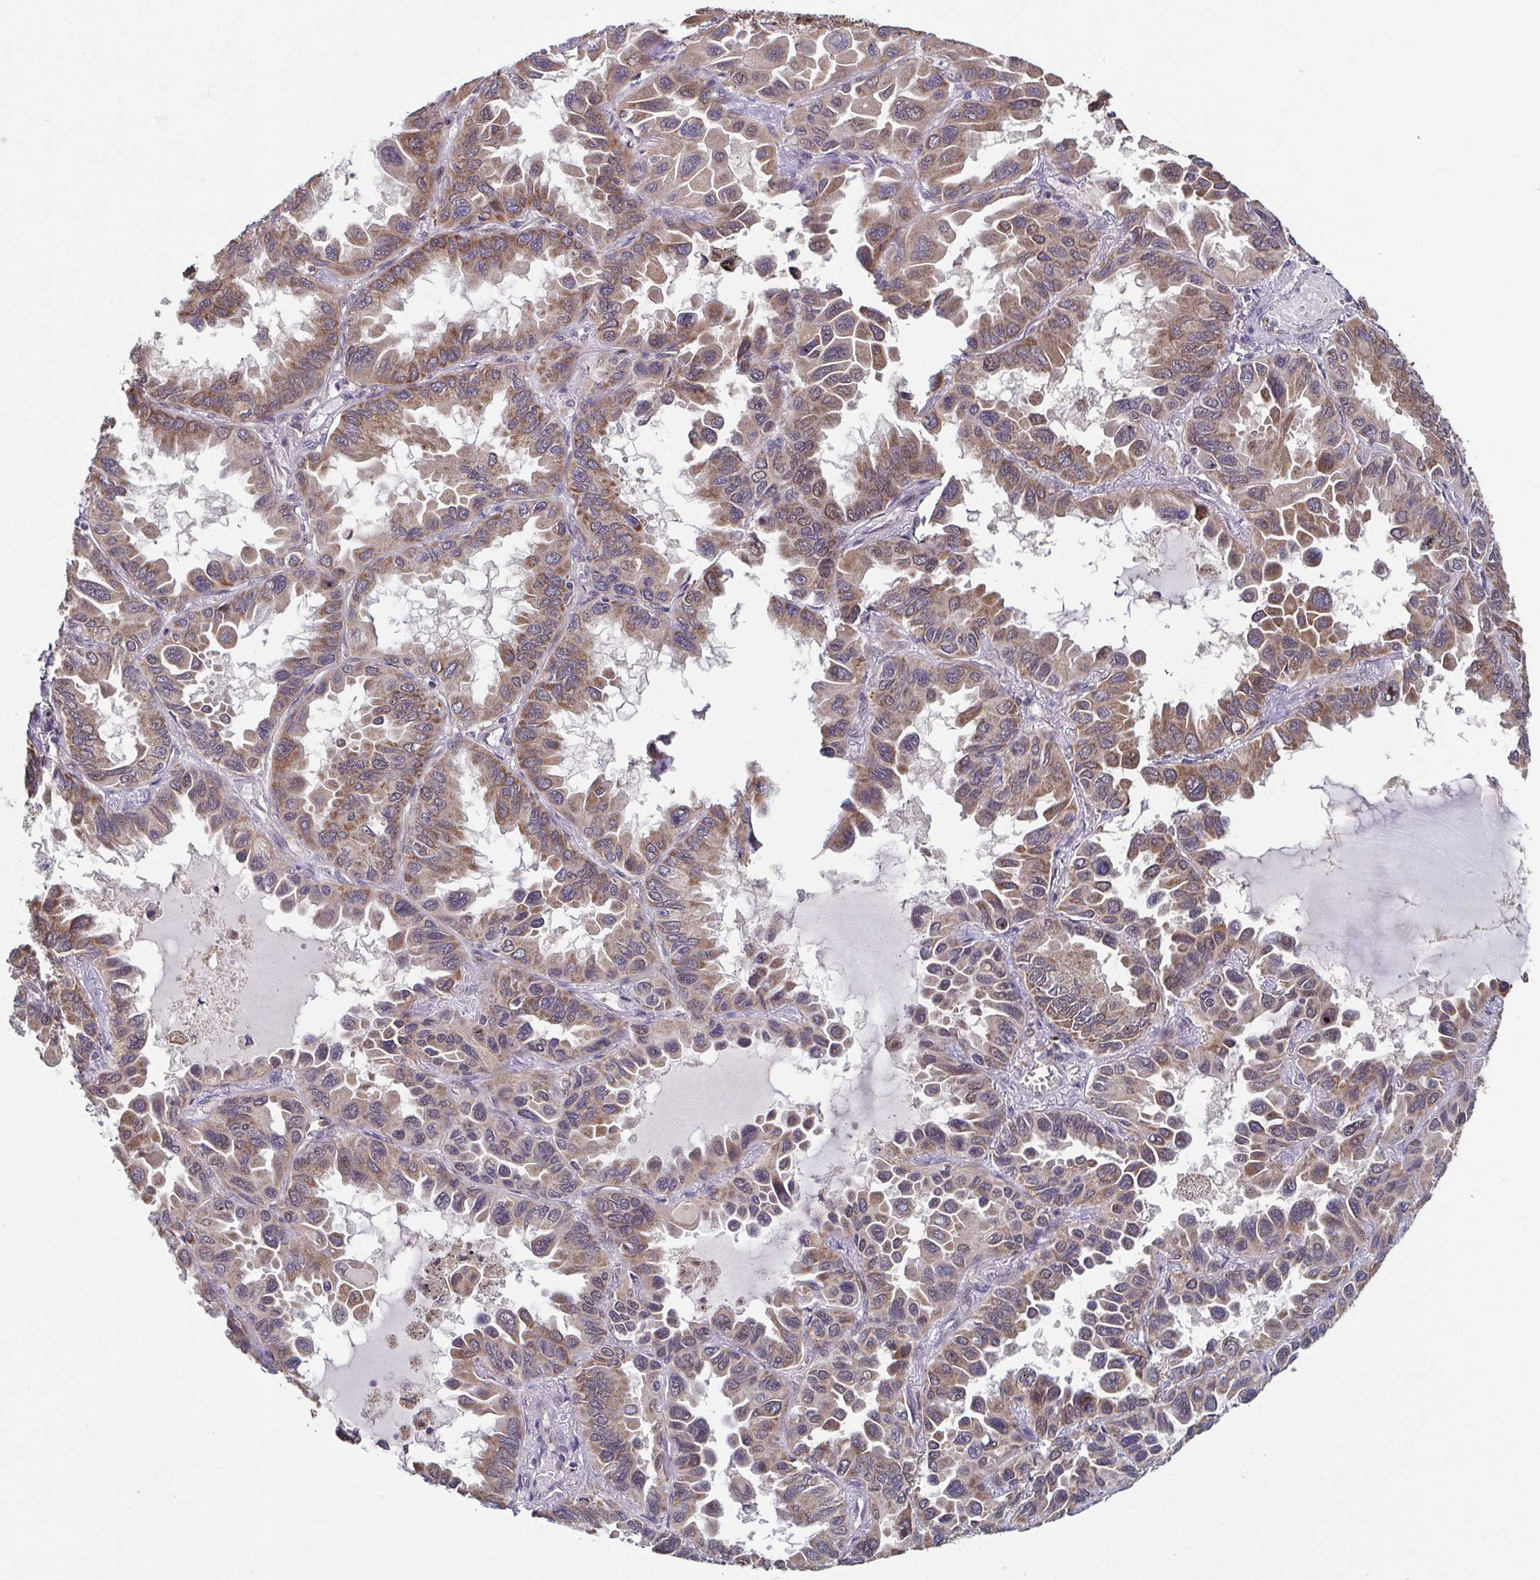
{"staining": {"intensity": "moderate", "quantity": ">75%", "location": "cytoplasmic/membranous"}, "tissue": "lung cancer", "cell_type": "Tumor cells", "image_type": "cancer", "snomed": [{"axis": "morphology", "description": "Adenocarcinoma, NOS"}, {"axis": "topography", "description": "Lung"}], "caption": "Lung cancer tissue demonstrates moderate cytoplasmic/membranous staining in about >75% of tumor cells, visualized by immunohistochemistry.", "gene": "TTC19", "patient": {"sex": "male", "age": 64}}